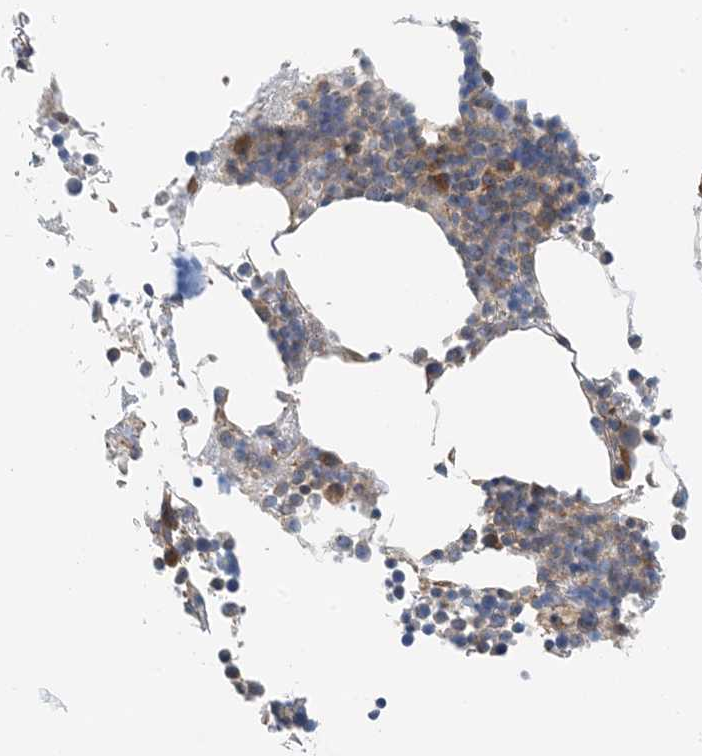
{"staining": {"intensity": "moderate", "quantity": "<25%", "location": "cytoplasmic/membranous"}, "tissue": "bone marrow", "cell_type": "Hematopoietic cells", "image_type": "normal", "snomed": [{"axis": "morphology", "description": "Normal tissue, NOS"}, {"axis": "topography", "description": "Bone marrow"}], "caption": "Protein expression analysis of benign human bone marrow reveals moderate cytoplasmic/membranous positivity in about <25% of hematopoietic cells. The staining was performed using DAB (3,3'-diaminobenzidine), with brown indicating positive protein expression. Nuclei are stained blue with hematoxylin.", "gene": "MYL5", "patient": {"sex": "male"}}